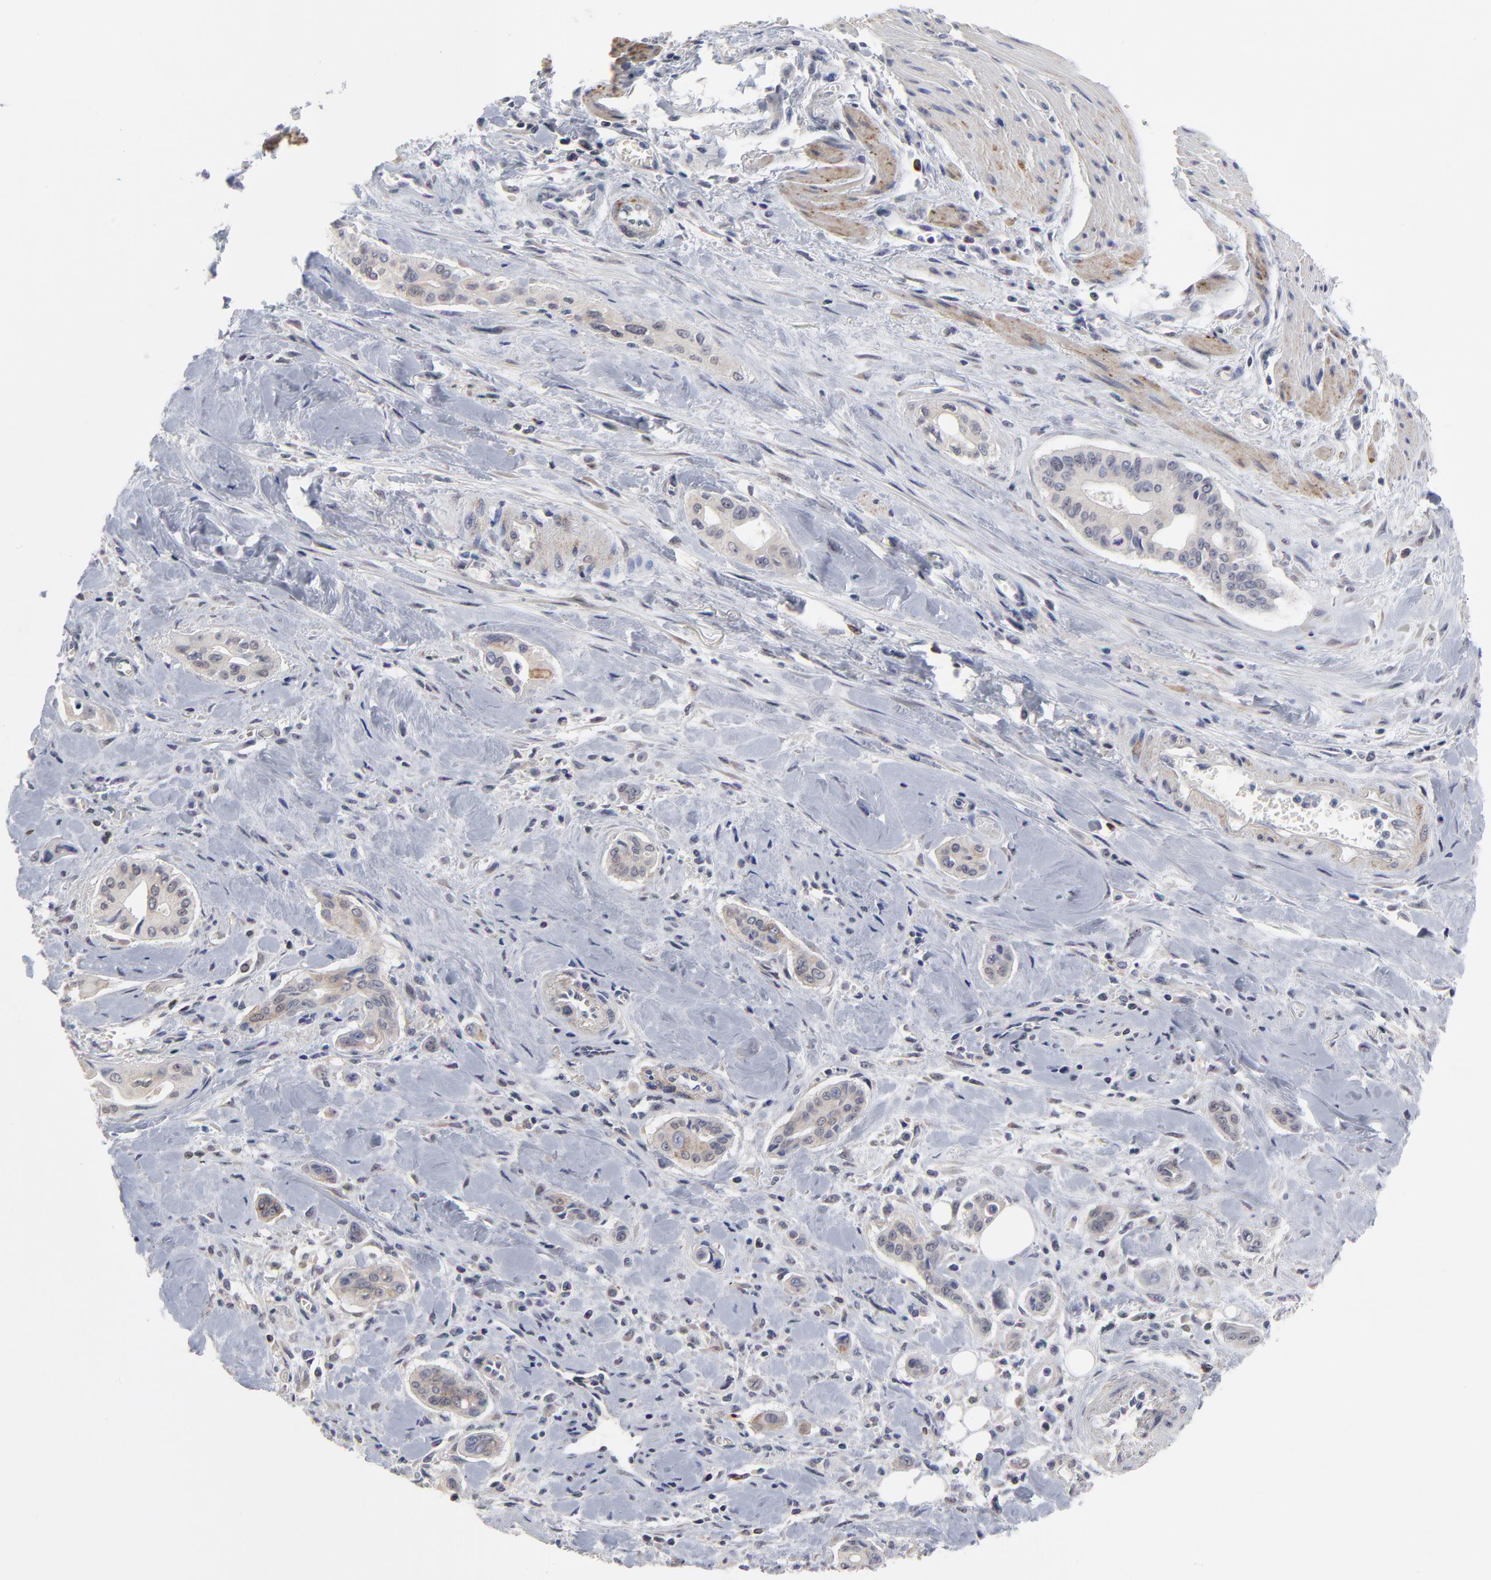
{"staining": {"intensity": "weak", "quantity": "<25%", "location": "cytoplasmic/membranous"}, "tissue": "pancreatic cancer", "cell_type": "Tumor cells", "image_type": "cancer", "snomed": [{"axis": "morphology", "description": "Adenocarcinoma, NOS"}, {"axis": "topography", "description": "Pancreas"}], "caption": "High power microscopy photomicrograph of an immunohistochemistry micrograph of pancreatic cancer, revealing no significant positivity in tumor cells. (DAB (3,3'-diaminobenzidine) immunohistochemistry visualized using brightfield microscopy, high magnification).", "gene": "MAGEA10", "patient": {"sex": "male", "age": 77}}